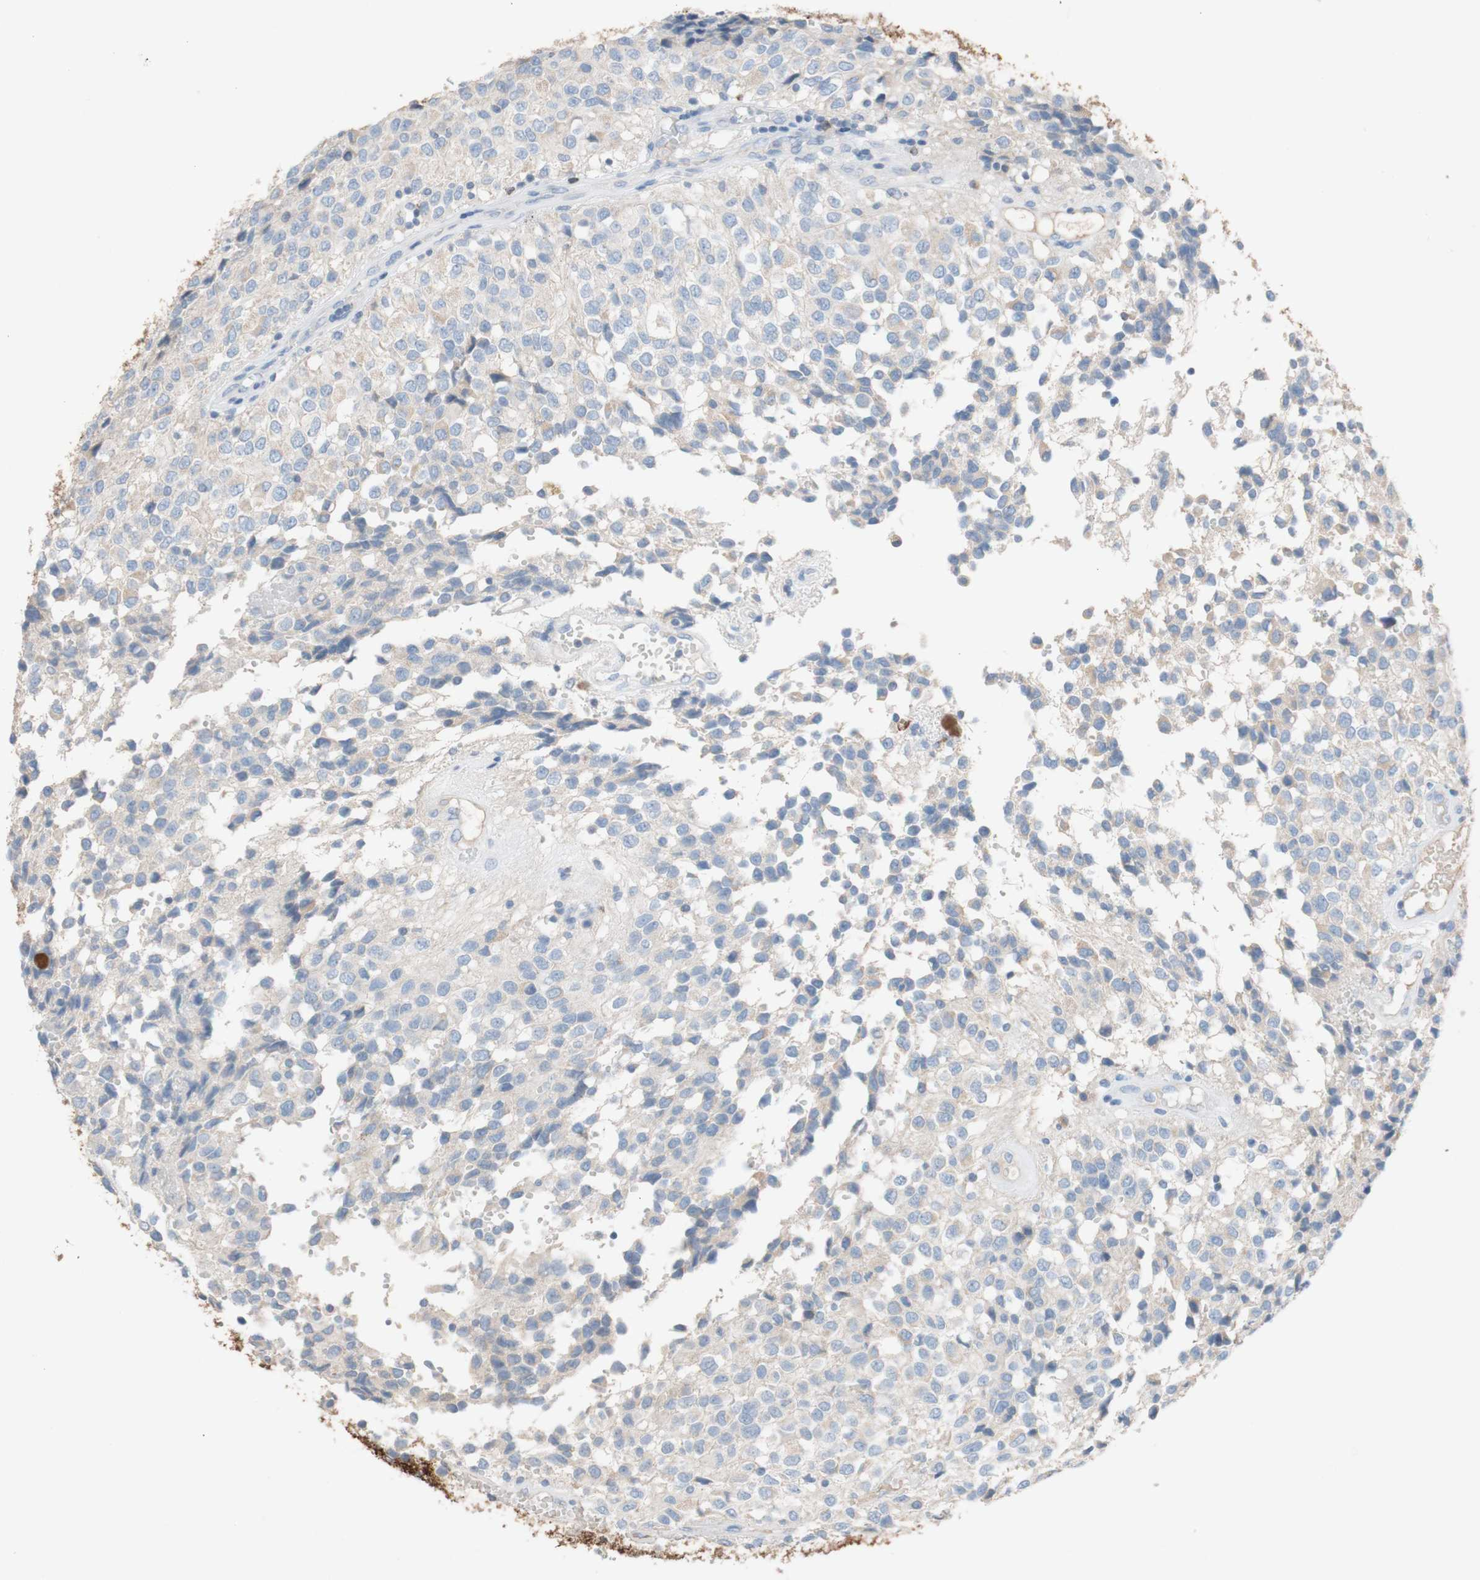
{"staining": {"intensity": "negative", "quantity": "none", "location": "none"}, "tissue": "glioma", "cell_type": "Tumor cells", "image_type": "cancer", "snomed": [{"axis": "morphology", "description": "Glioma, malignant, High grade"}, {"axis": "topography", "description": "Brain"}], "caption": "Protein analysis of malignant high-grade glioma shows no significant staining in tumor cells.", "gene": "PACSIN1", "patient": {"sex": "male", "age": 32}}